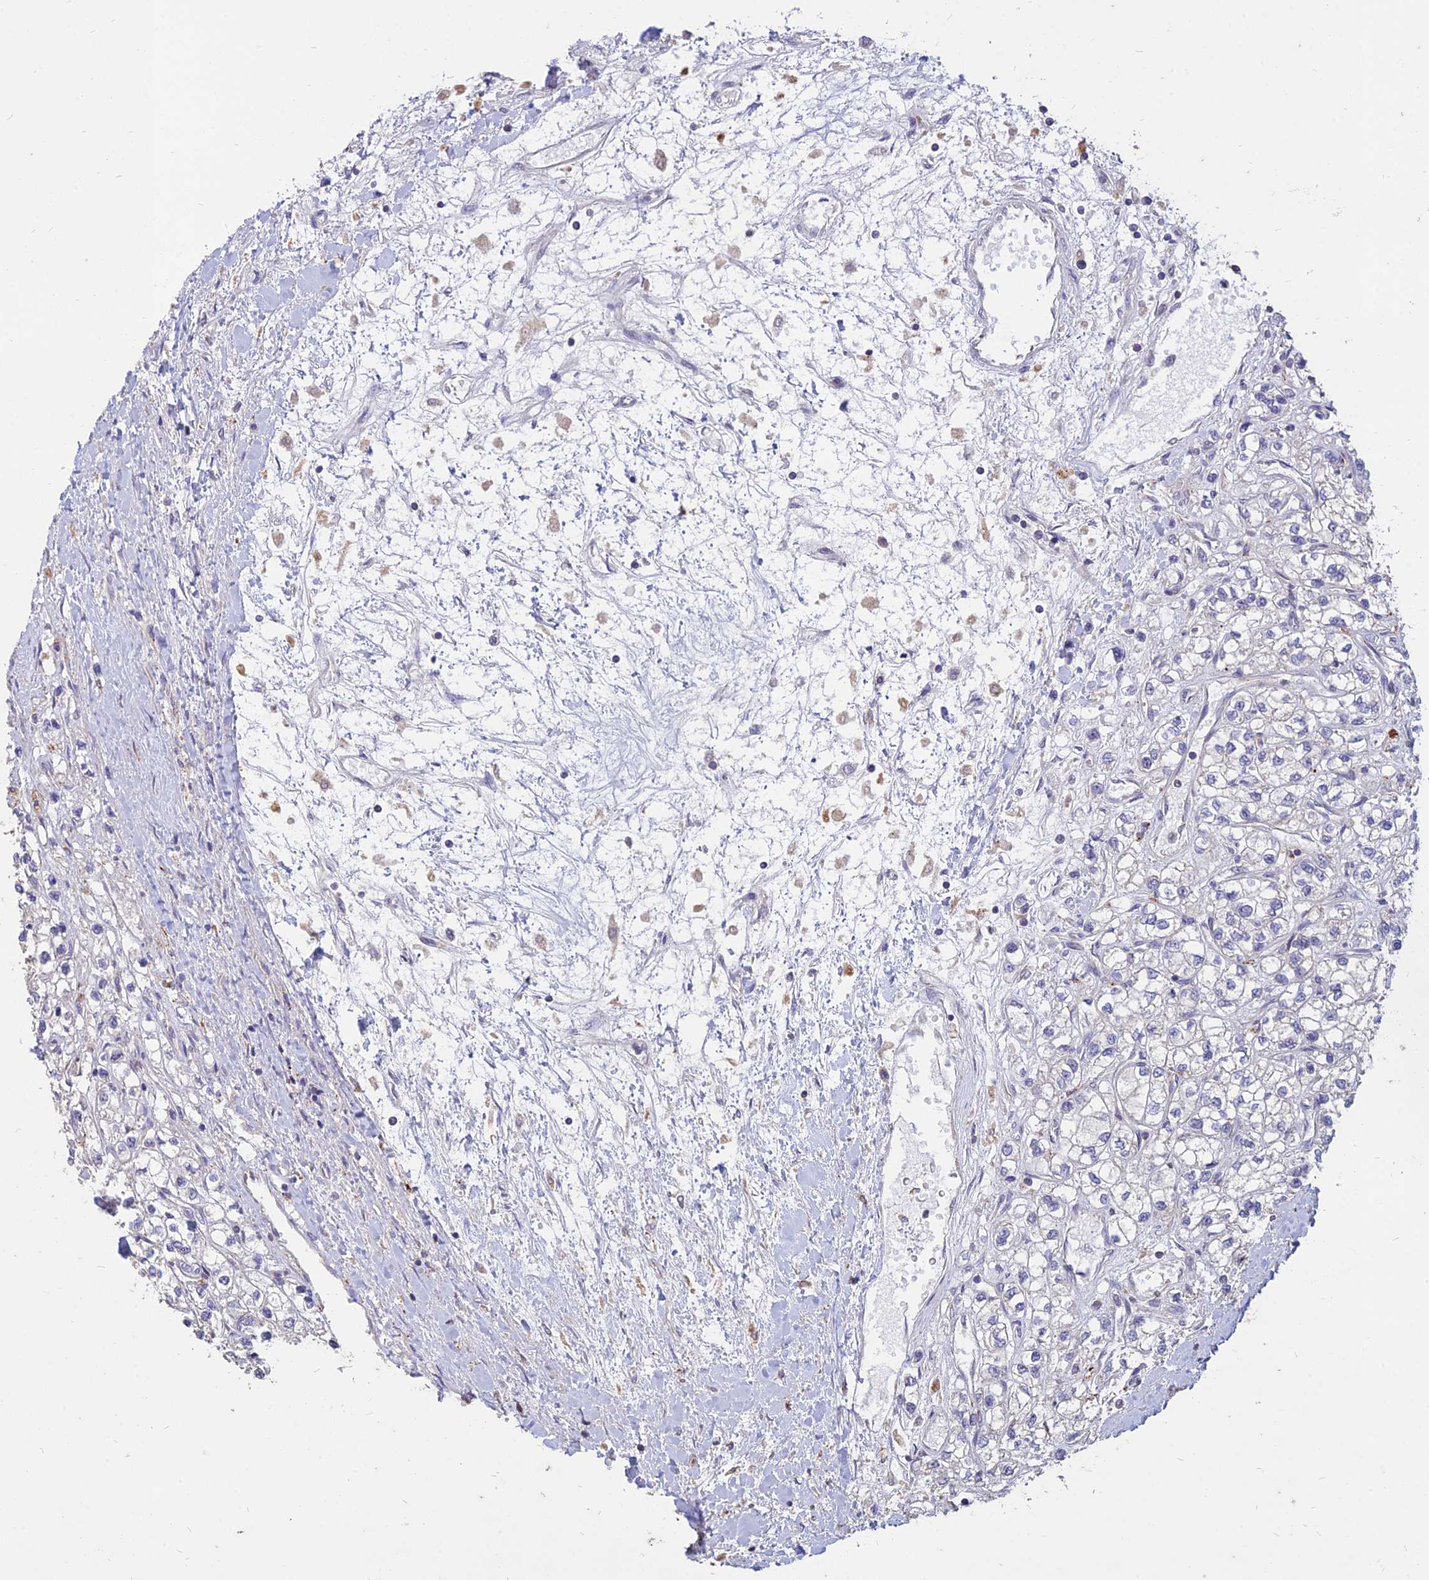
{"staining": {"intensity": "negative", "quantity": "none", "location": "none"}, "tissue": "renal cancer", "cell_type": "Tumor cells", "image_type": "cancer", "snomed": [{"axis": "morphology", "description": "Adenocarcinoma, NOS"}, {"axis": "topography", "description": "Kidney"}], "caption": "Immunohistochemistry (IHC) photomicrograph of neoplastic tissue: renal cancer (adenocarcinoma) stained with DAB demonstrates no significant protein expression in tumor cells.", "gene": "ST3GAL6", "patient": {"sex": "male", "age": 80}}